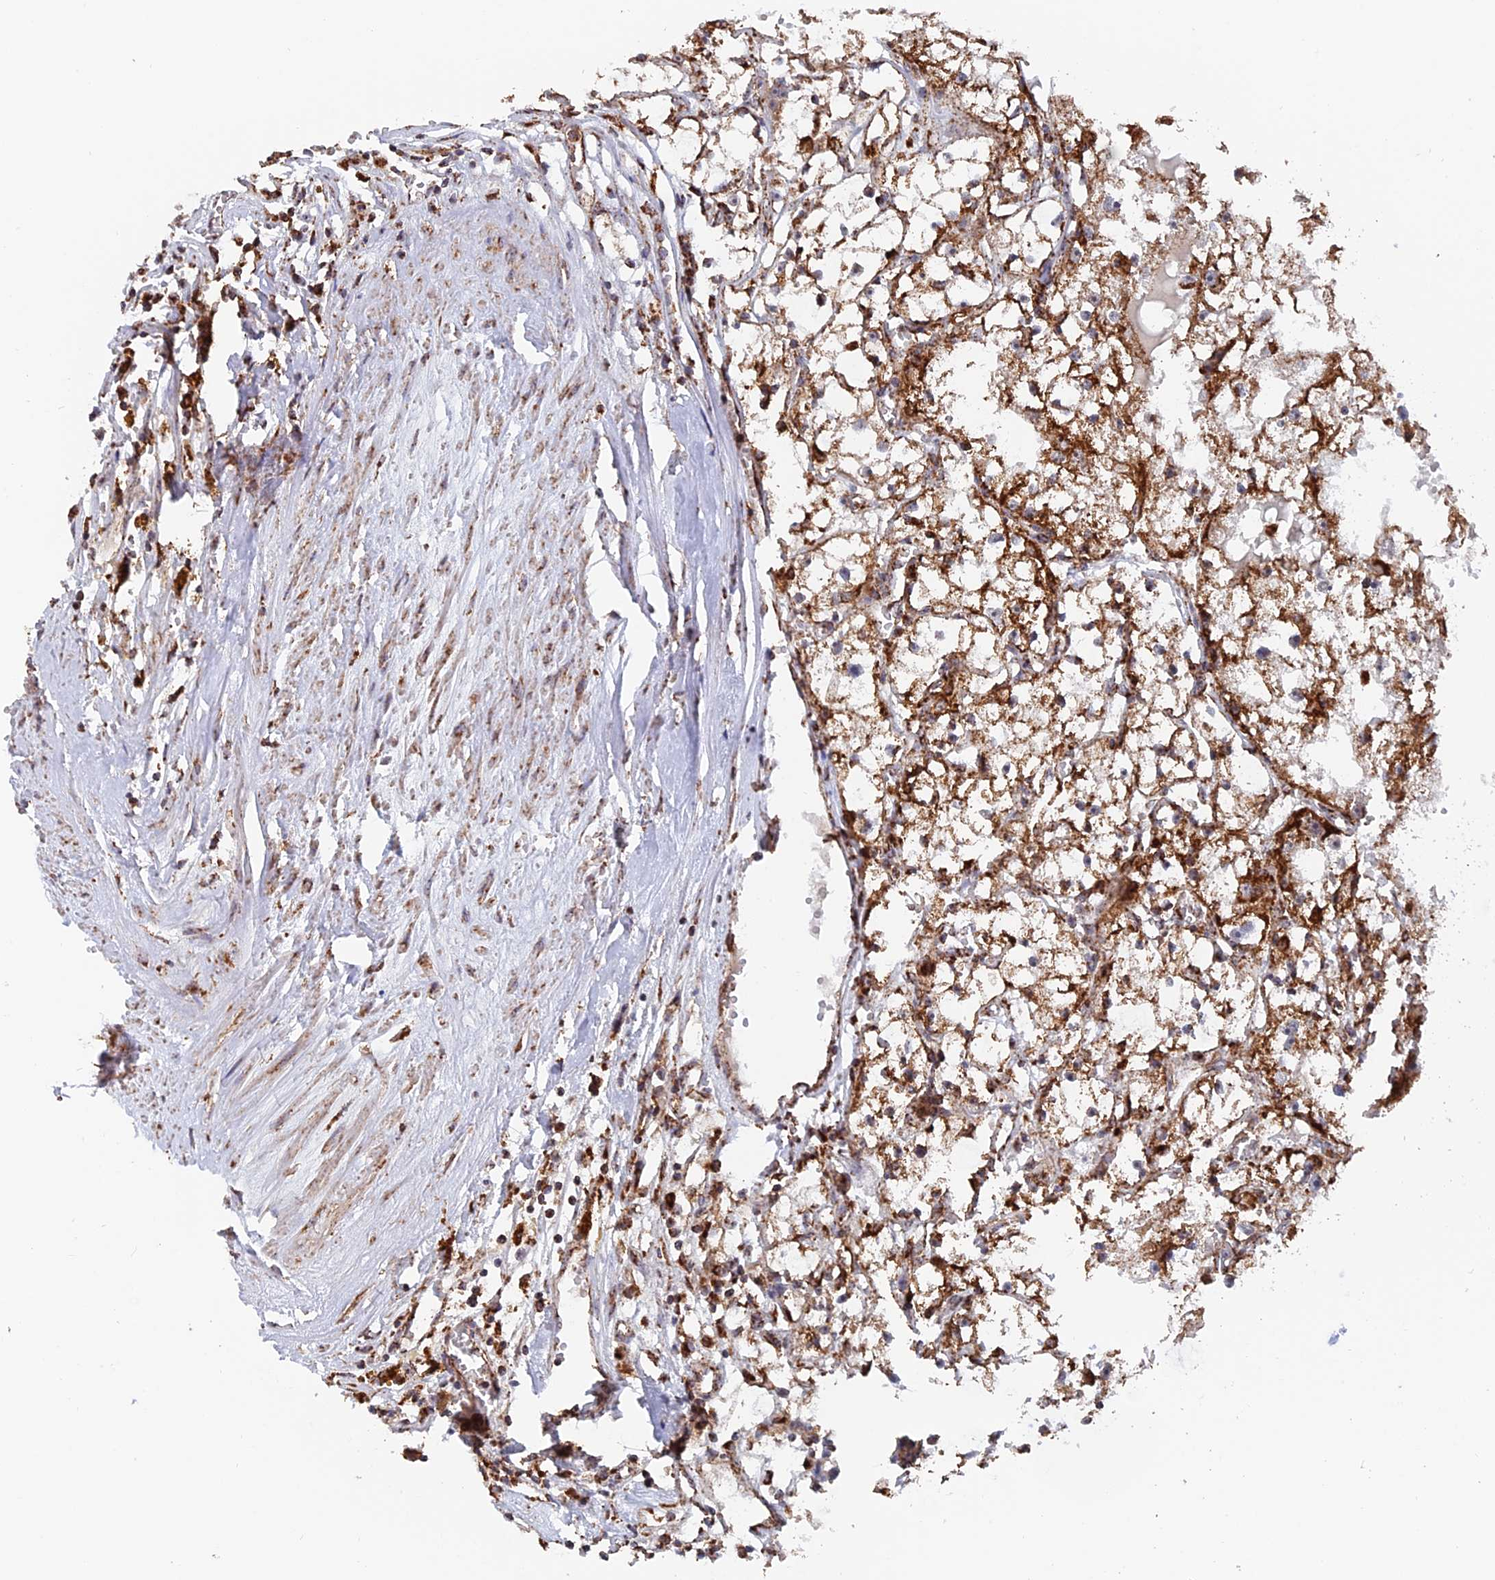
{"staining": {"intensity": "strong", "quantity": "25%-75%", "location": "cytoplasmic/membranous"}, "tissue": "renal cancer", "cell_type": "Tumor cells", "image_type": "cancer", "snomed": [{"axis": "morphology", "description": "Adenocarcinoma, NOS"}, {"axis": "topography", "description": "Kidney"}], "caption": "The immunohistochemical stain labels strong cytoplasmic/membranous positivity in tumor cells of renal cancer (adenocarcinoma) tissue.", "gene": "DTYMK", "patient": {"sex": "male", "age": 56}}